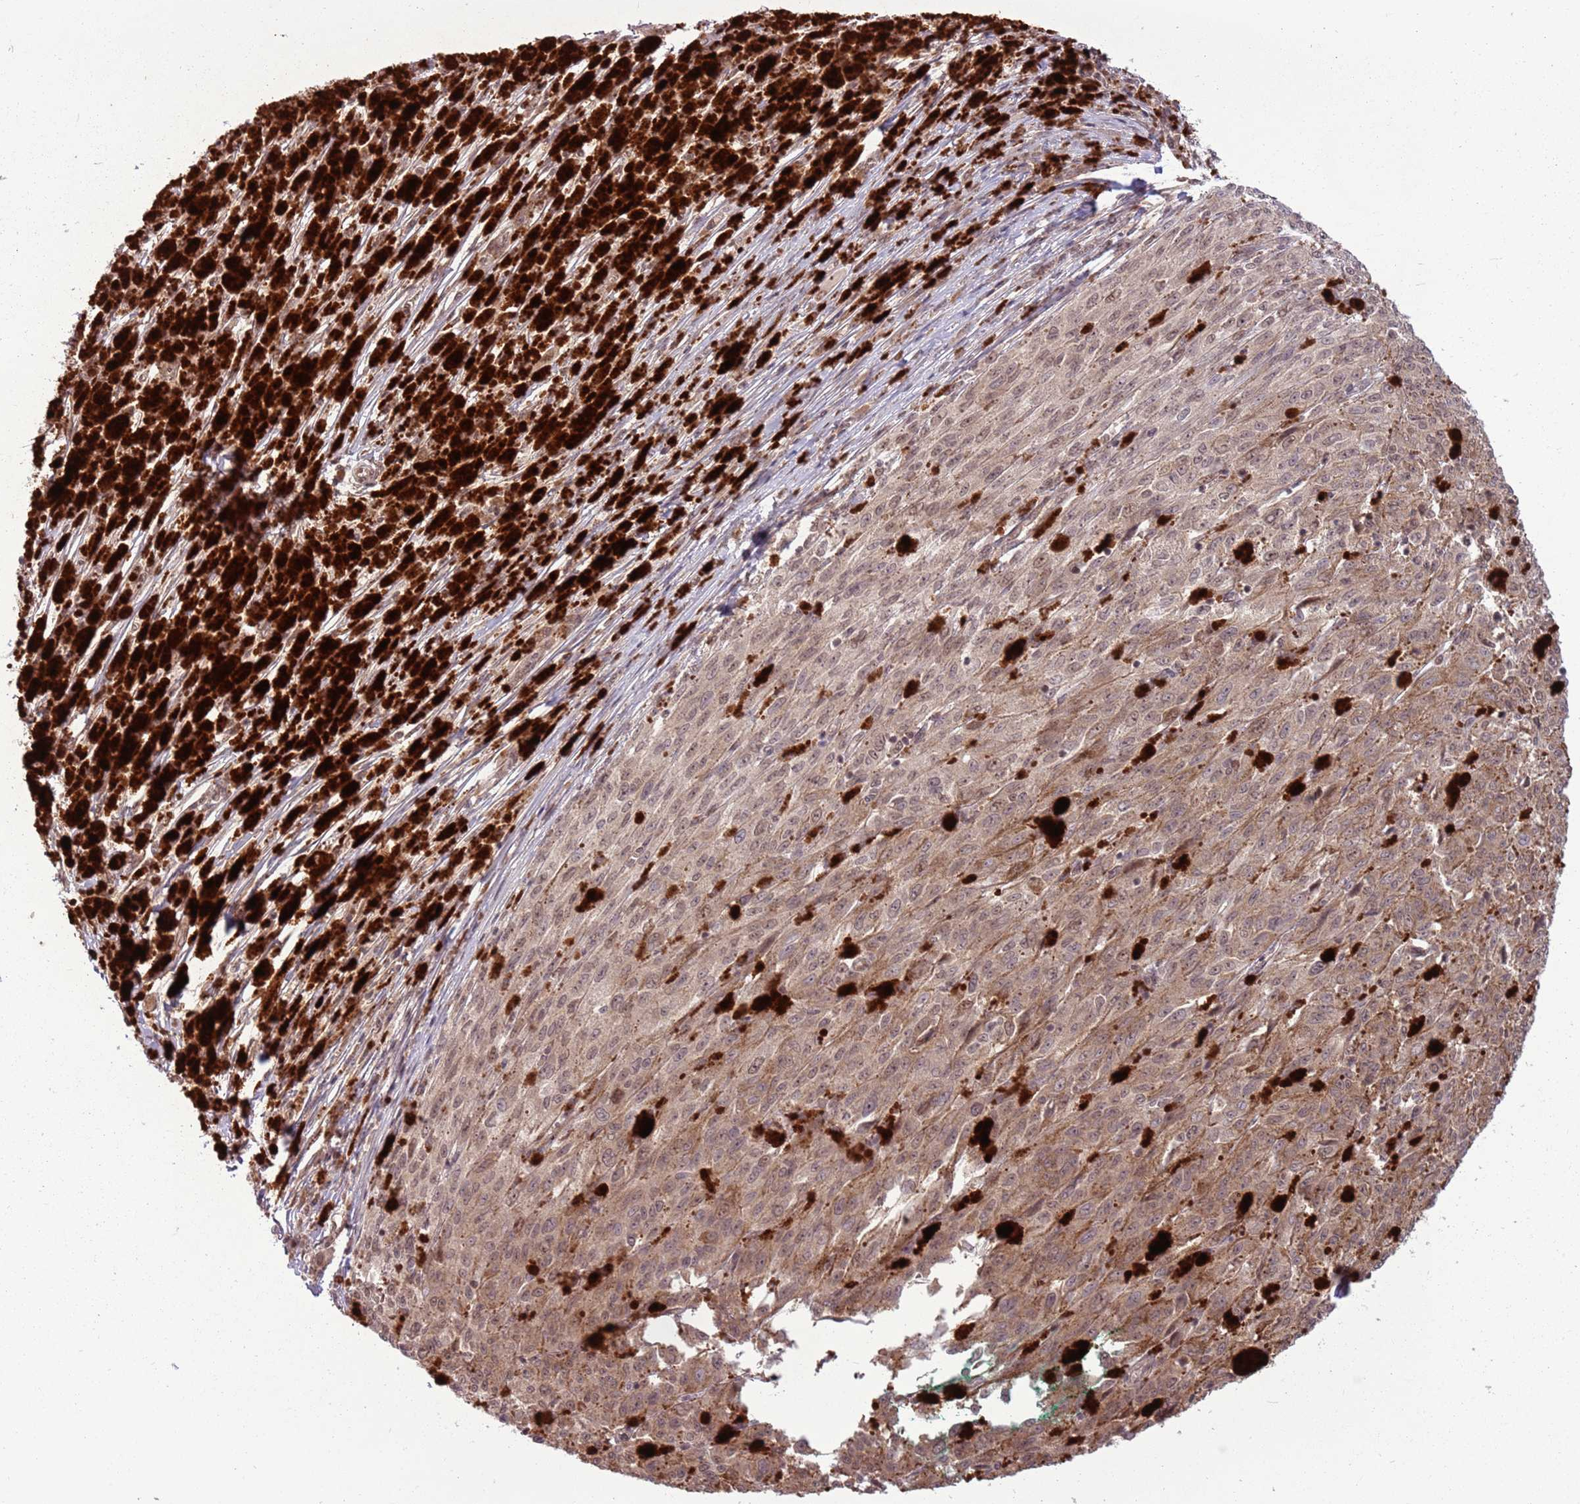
{"staining": {"intensity": "weak", "quantity": ">75%", "location": "cytoplasmic/membranous"}, "tissue": "melanoma", "cell_type": "Tumor cells", "image_type": "cancer", "snomed": [{"axis": "morphology", "description": "Malignant melanoma, NOS"}, {"axis": "topography", "description": "Skin"}], "caption": "This histopathology image displays immunohistochemistry (IHC) staining of human malignant melanoma, with low weak cytoplasmic/membranous staining in approximately >75% of tumor cells.", "gene": "ADAMTS3", "patient": {"sex": "female", "age": 52}}